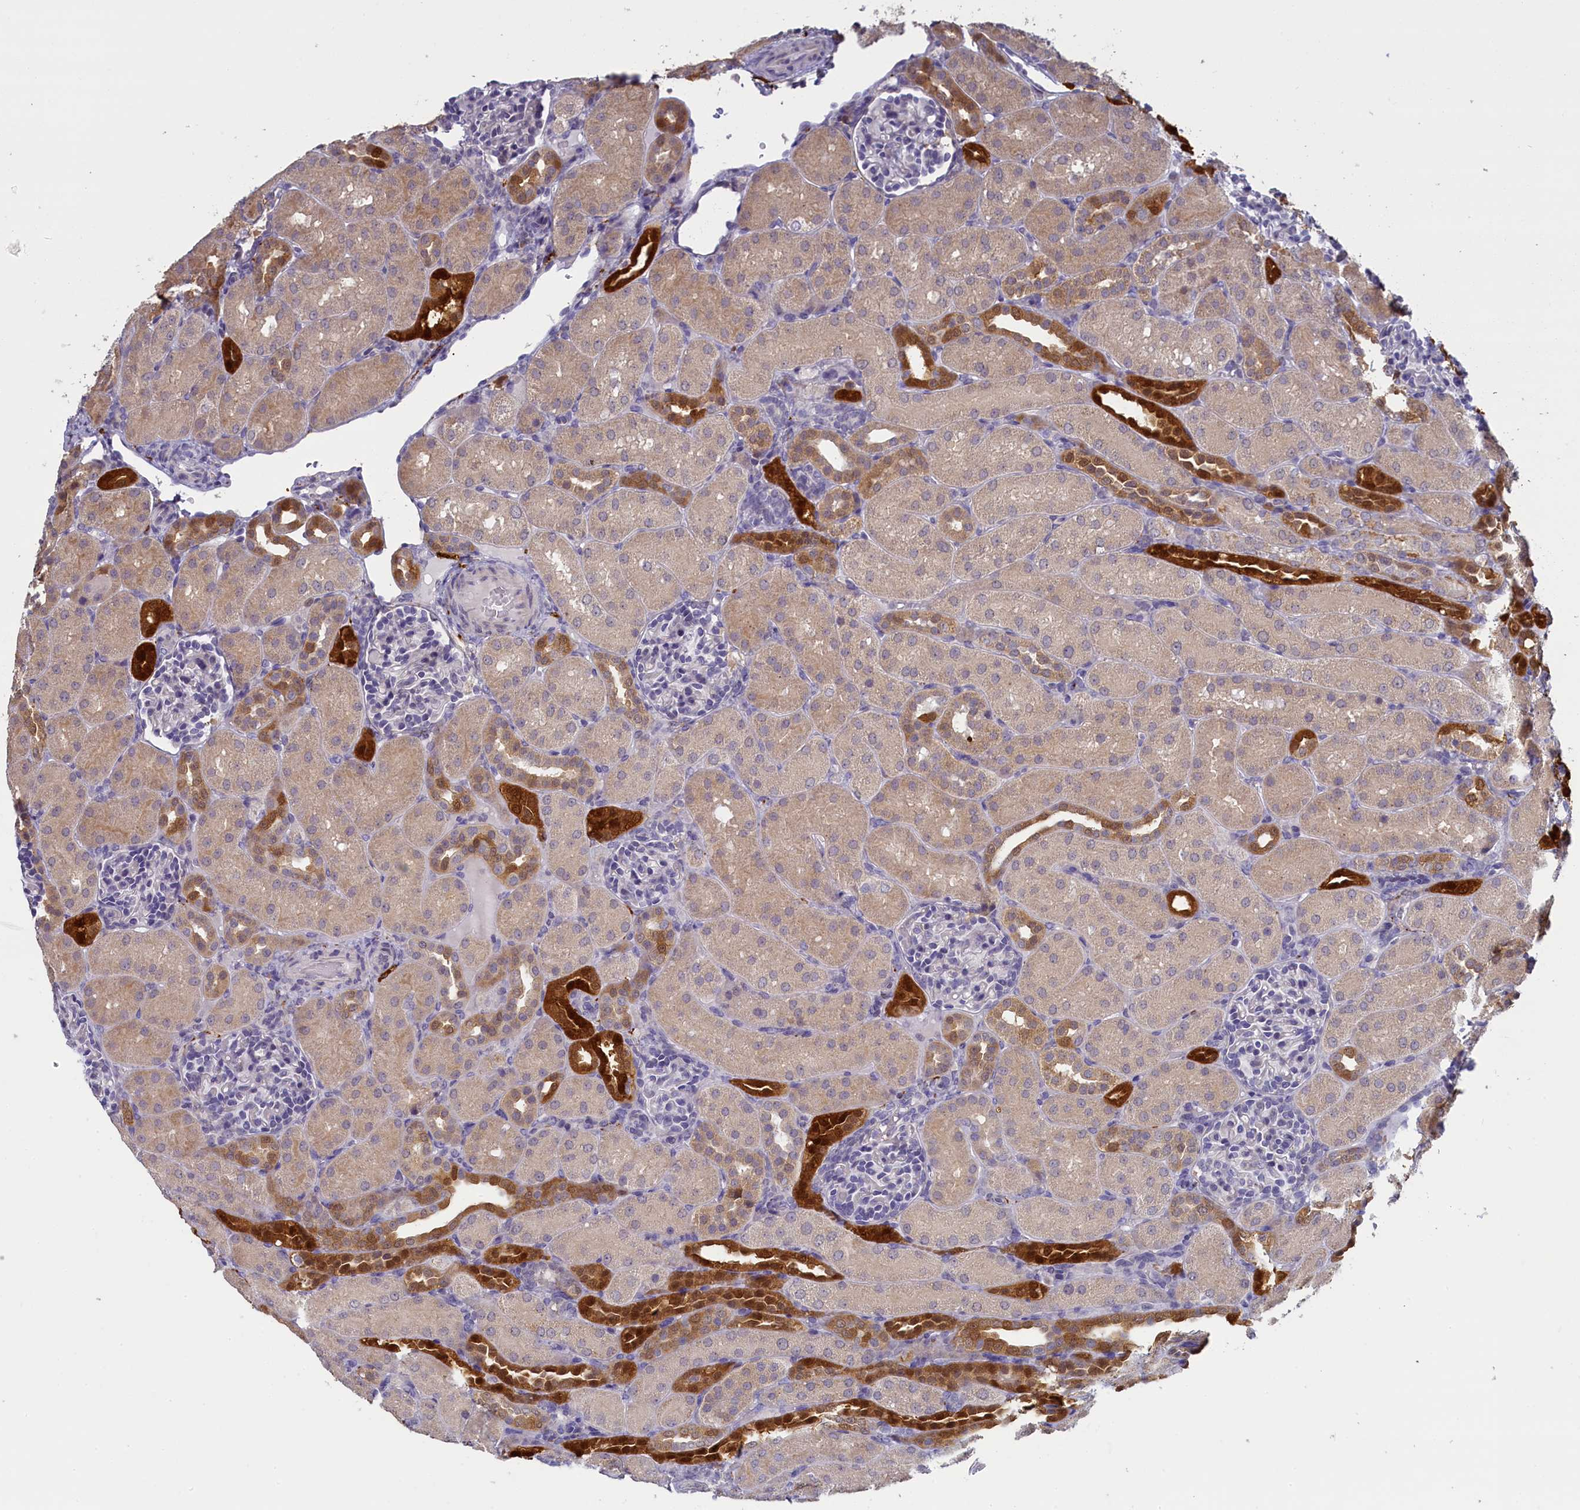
{"staining": {"intensity": "negative", "quantity": "none", "location": "none"}, "tissue": "kidney", "cell_type": "Cells in glomeruli", "image_type": "normal", "snomed": [{"axis": "morphology", "description": "Normal tissue, NOS"}, {"axis": "topography", "description": "Kidney"}], "caption": "IHC of benign human kidney displays no expression in cells in glomeruli. (DAB immunohistochemistry (IHC) visualized using brightfield microscopy, high magnification).", "gene": "UCHL3", "patient": {"sex": "male", "age": 1}}